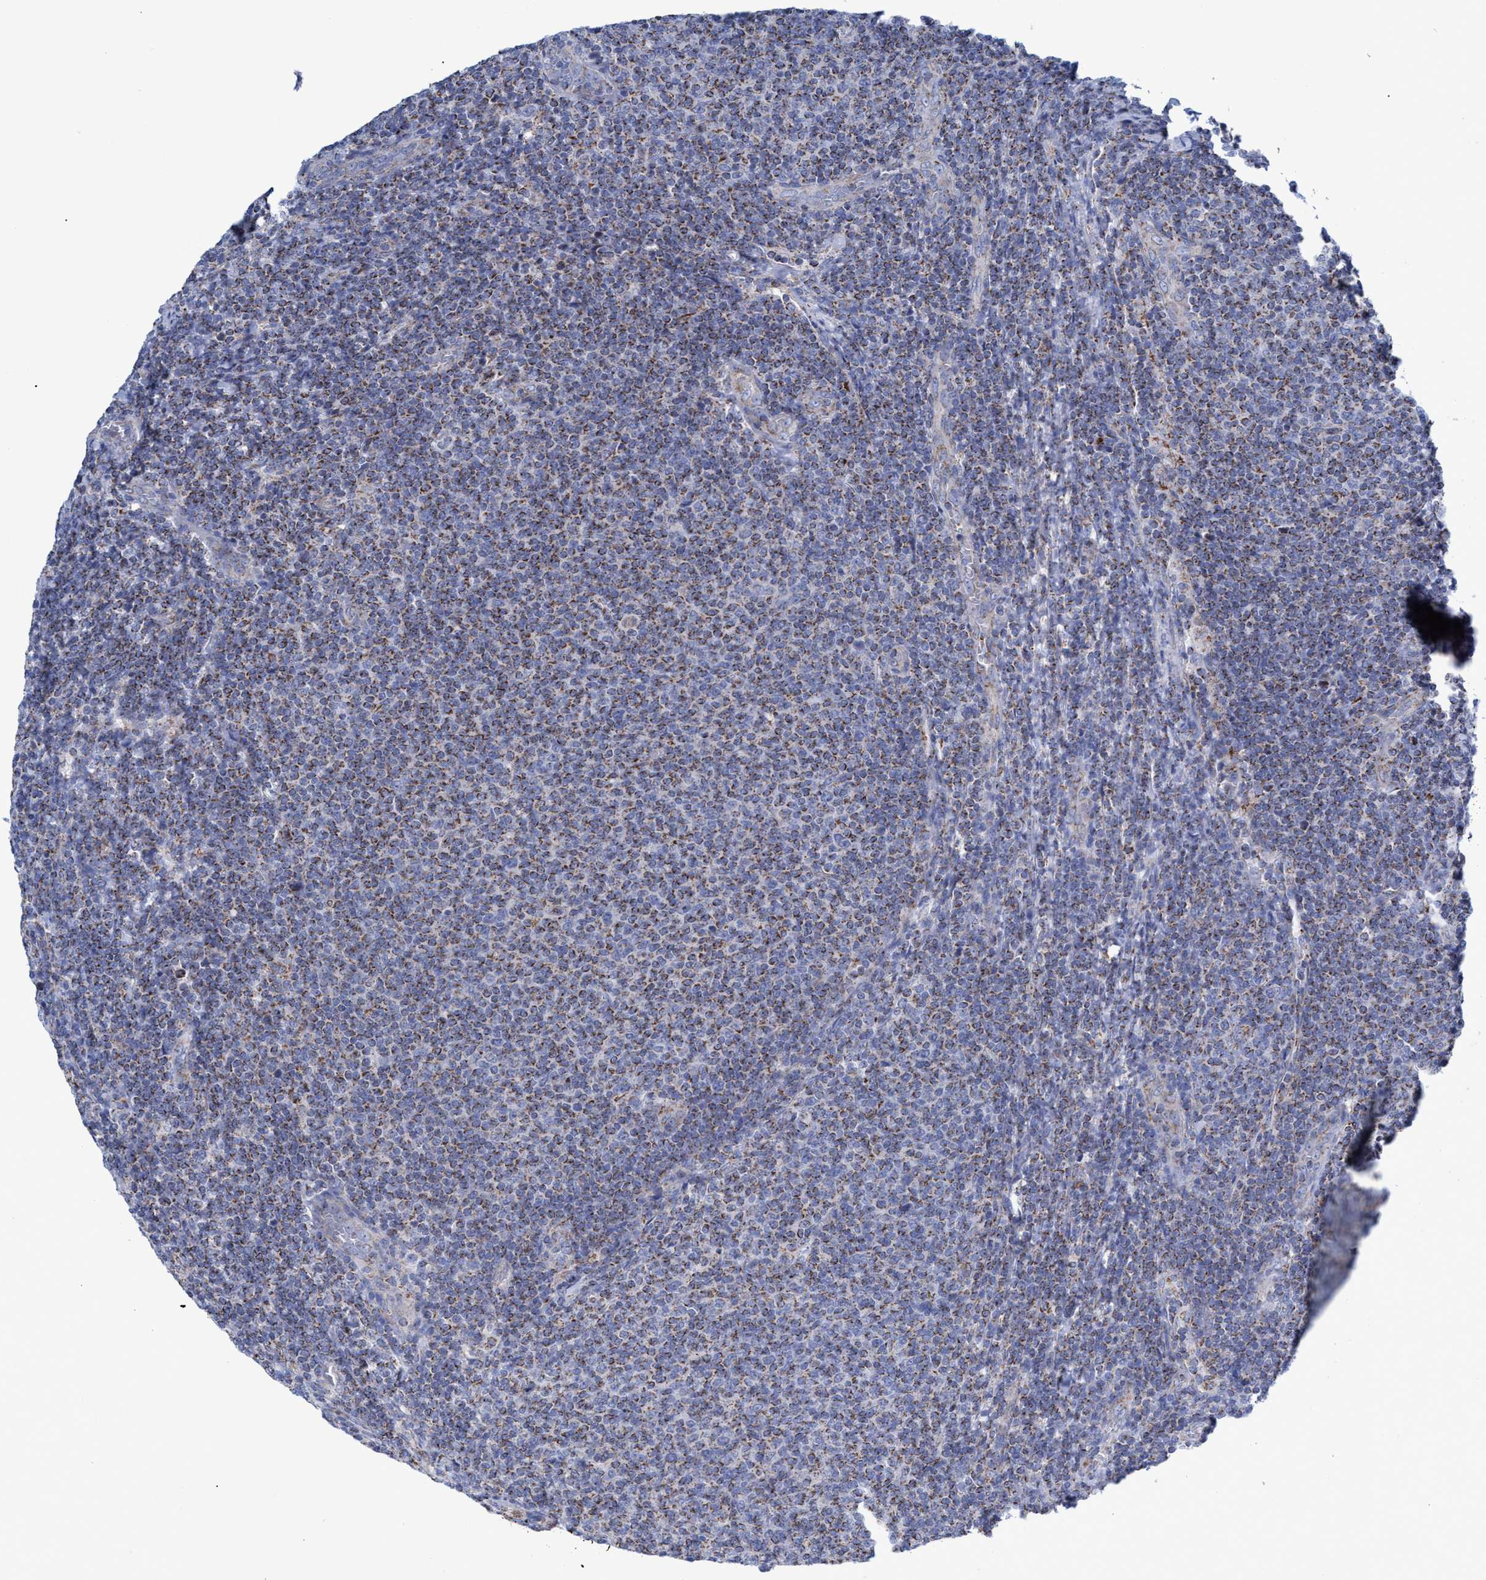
{"staining": {"intensity": "moderate", "quantity": "25%-75%", "location": "cytoplasmic/membranous"}, "tissue": "lymphoma", "cell_type": "Tumor cells", "image_type": "cancer", "snomed": [{"axis": "morphology", "description": "Malignant lymphoma, non-Hodgkin's type, Low grade"}, {"axis": "topography", "description": "Lymph node"}], "caption": "A medium amount of moderate cytoplasmic/membranous positivity is present in about 25%-75% of tumor cells in low-grade malignant lymphoma, non-Hodgkin's type tissue.", "gene": "ZNF750", "patient": {"sex": "male", "age": 66}}